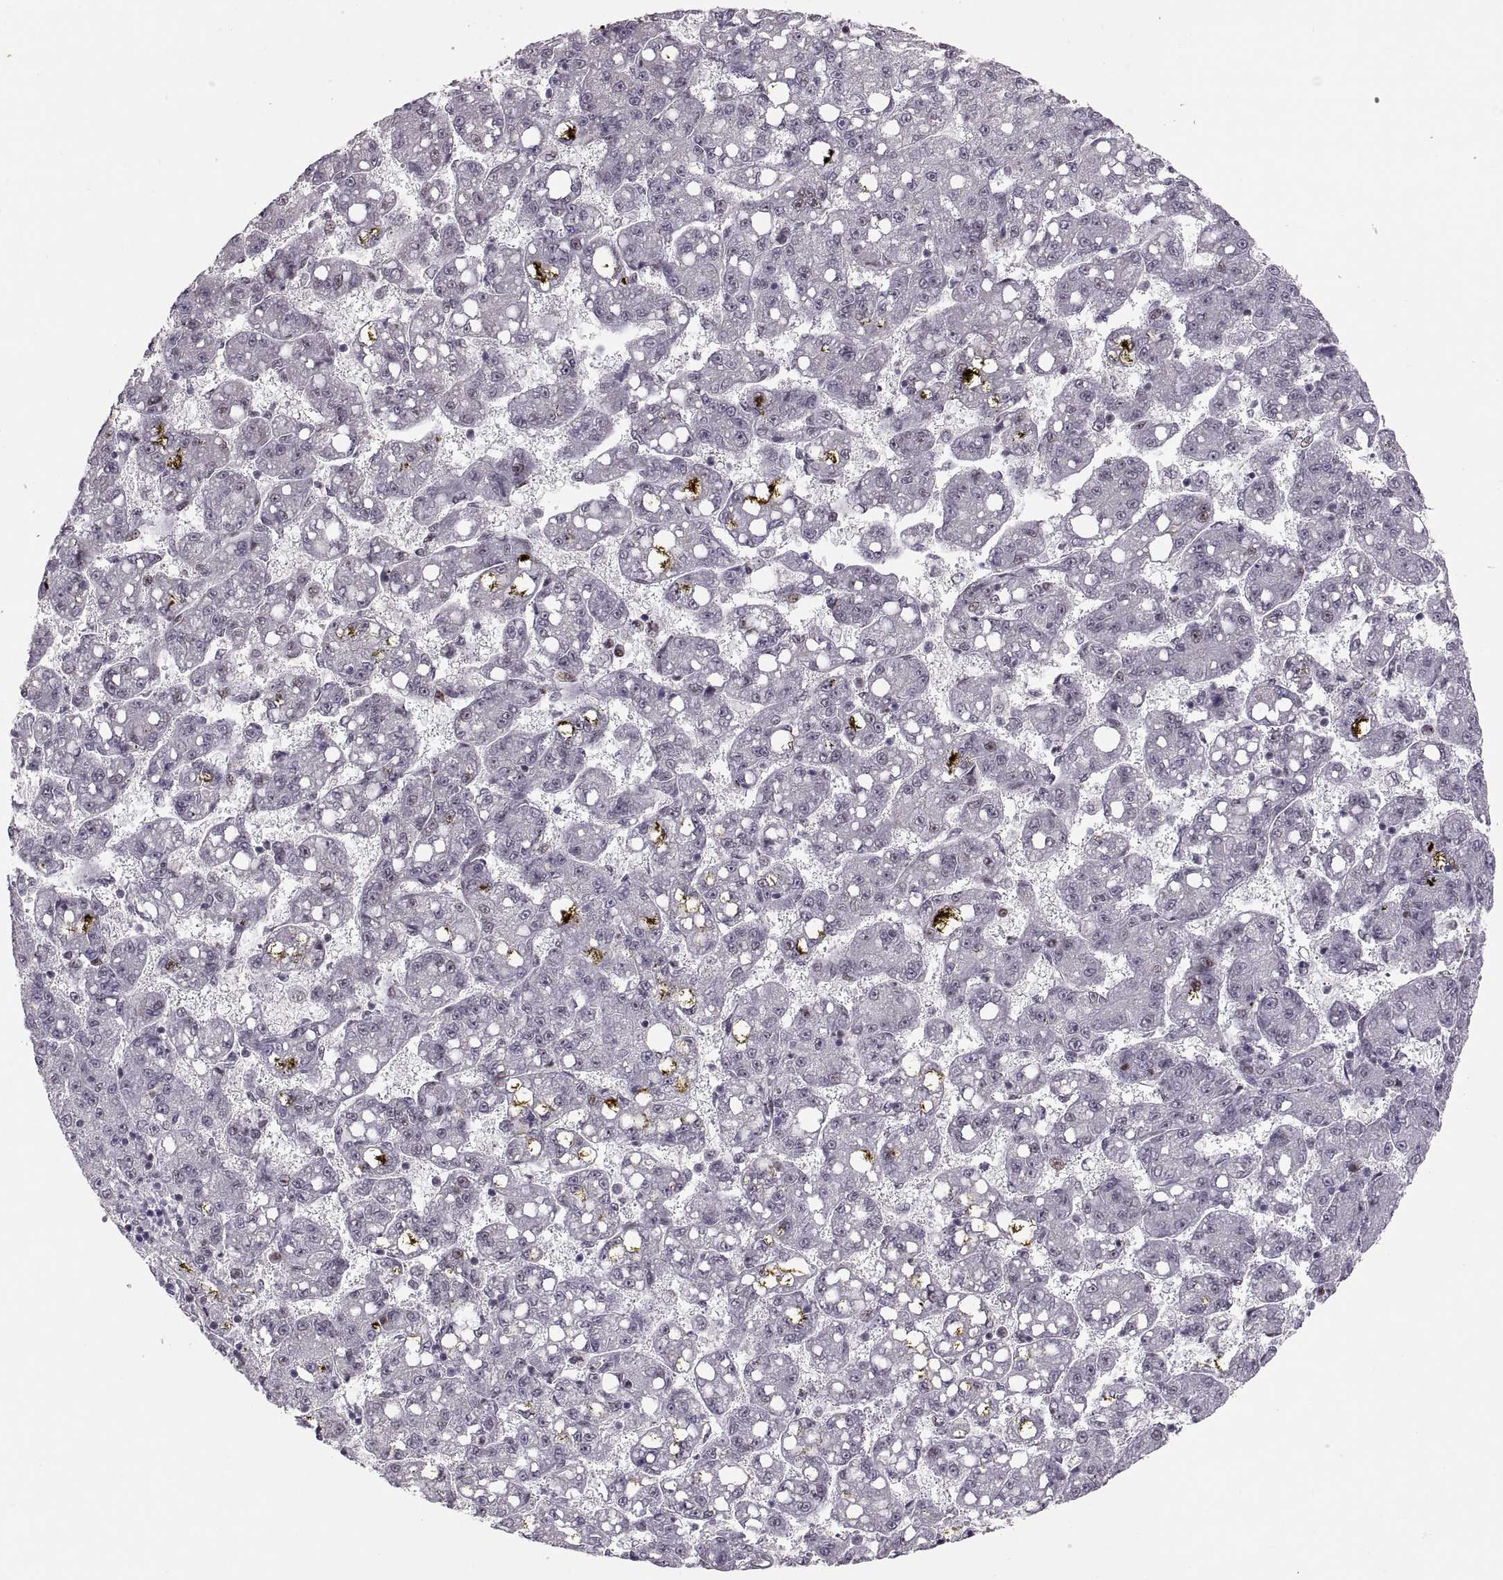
{"staining": {"intensity": "negative", "quantity": "none", "location": "none"}, "tissue": "liver cancer", "cell_type": "Tumor cells", "image_type": "cancer", "snomed": [{"axis": "morphology", "description": "Carcinoma, Hepatocellular, NOS"}, {"axis": "topography", "description": "Liver"}], "caption": "Human liver cancer stained for a protein using immunohistochemistry (IHC) shows no expression in tumor cells.", "gene": "SNAI1", "patient": {"sex": "female", "age": 65}}